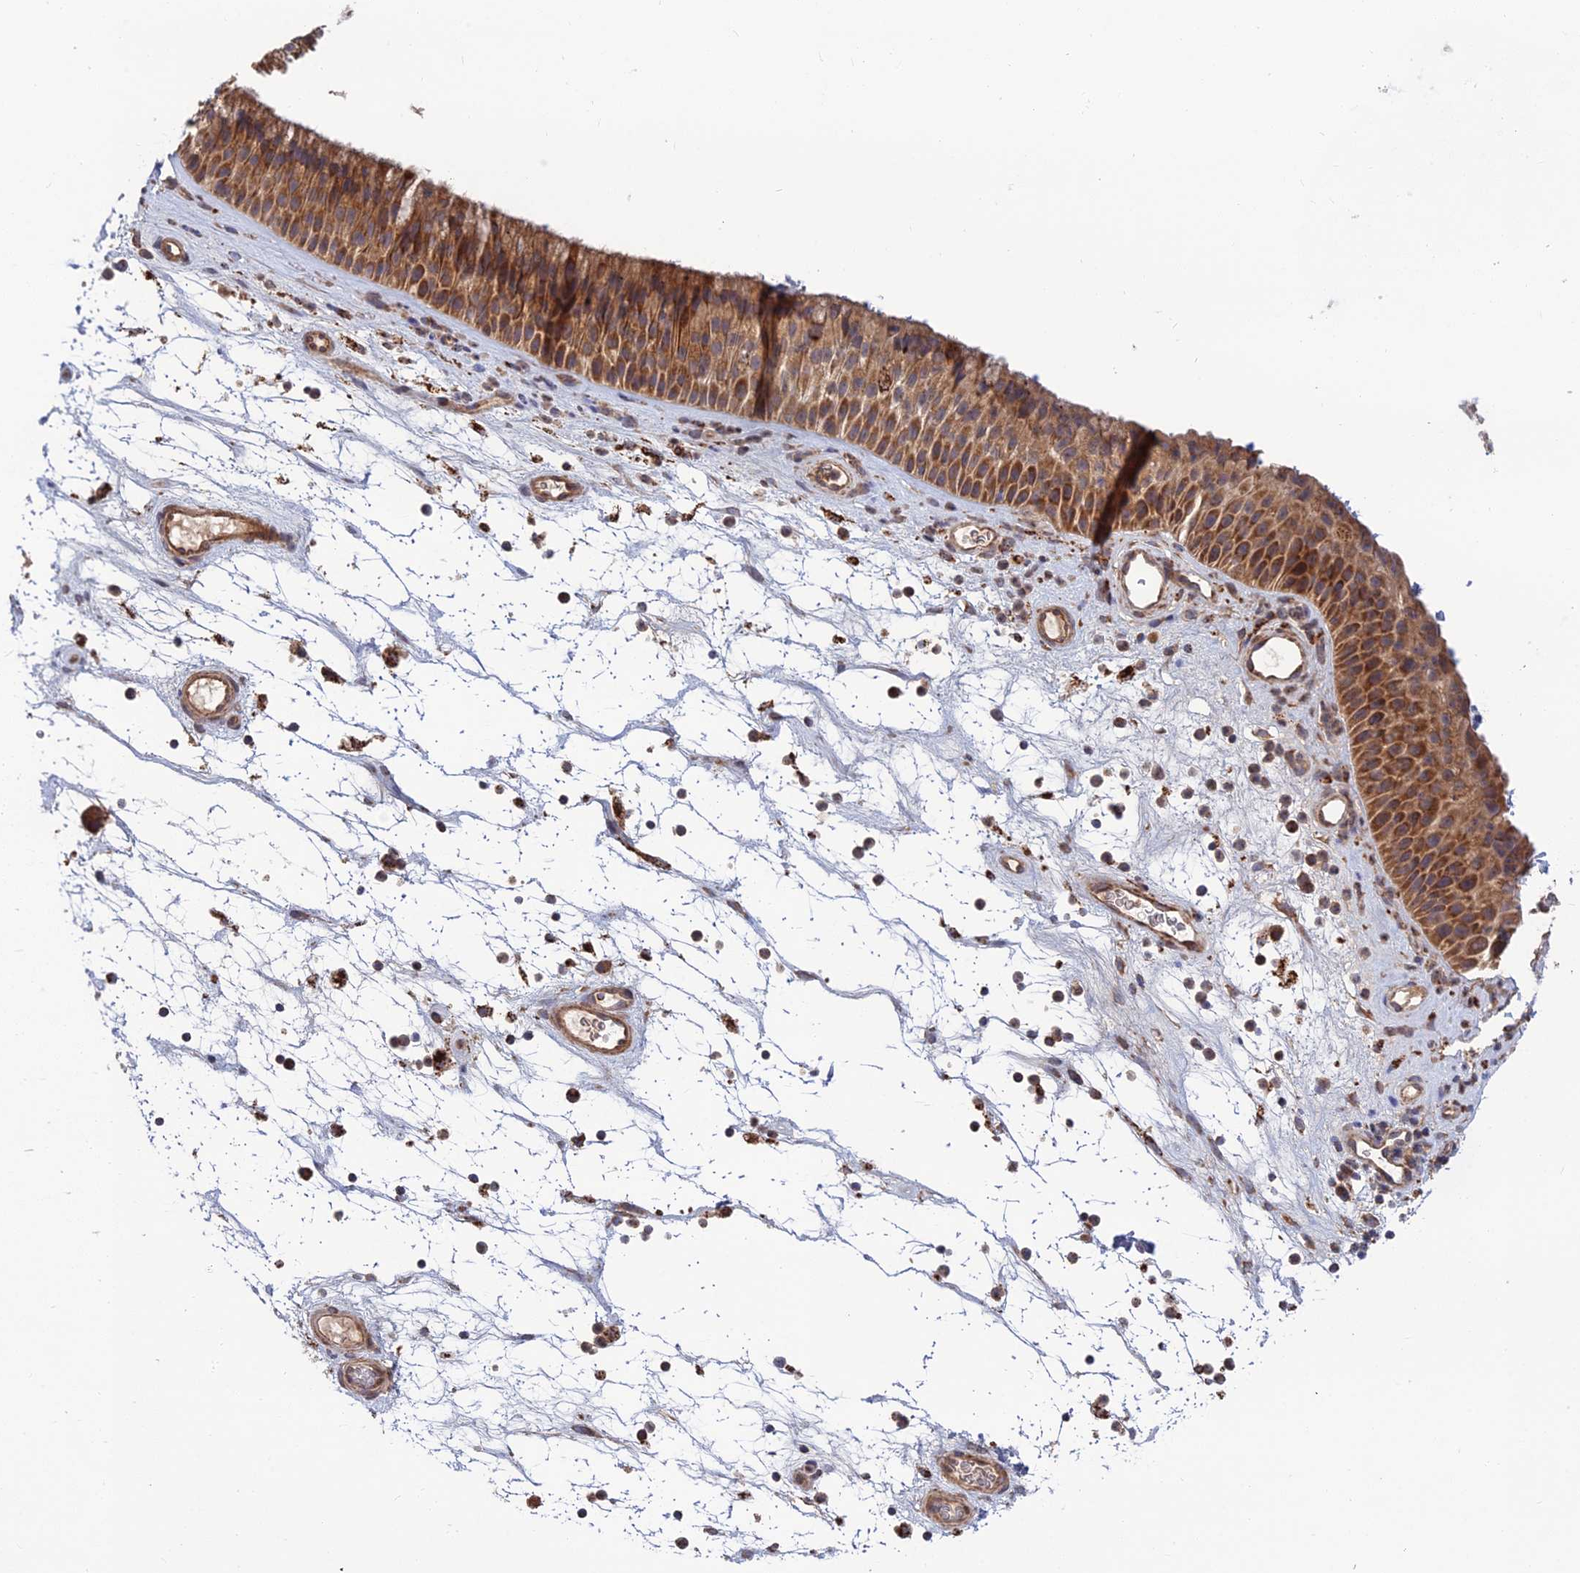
{"staining": {"intensity": "moderate", "quantity": ">75%", "location": "cytoplasmic/membranous"}, "tissue": "nasopharynx", "cell_type": "Respiratory epithelial cells", "image_type": "normal", "snomed": [{"axis": "morphology", "description": "Normal tissue, NOS"}, {"axis": "topography", "description": "Nasopharynx"}], "caption": "The photomicrograph shows staining of normal nasopharynx, revealing moderate cytoplasmic/membranous protein staining (brown color) within respiratory epithelial cells.", "gene": "RIC8B", "patient": {"sex": "male", "age": 64}}